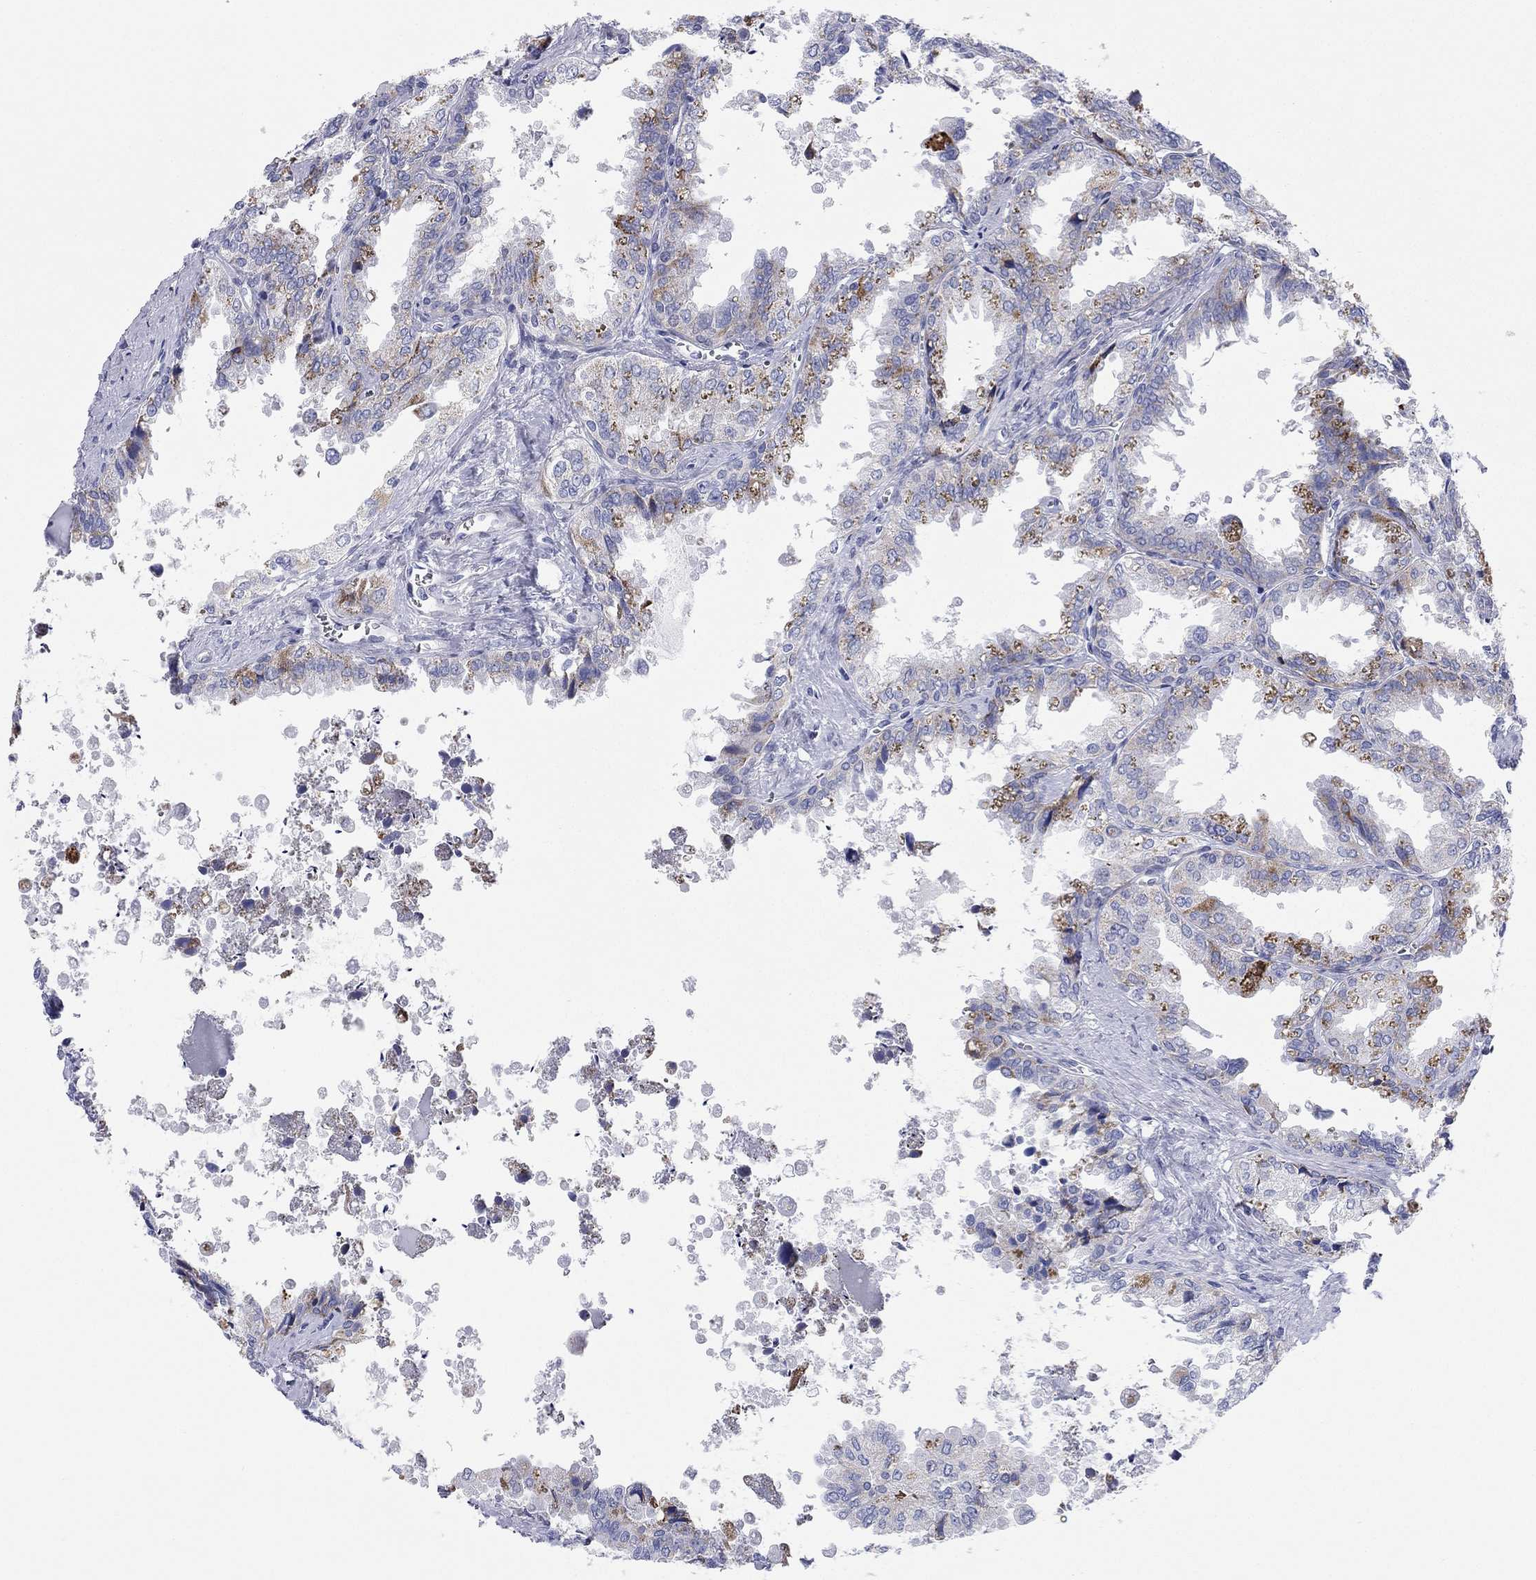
{"staining": {"intensity": "negative", "quantity": "none", "location": "none"}, "tissue": "seminal vesicle", "cell_type": "Glandular cells", "image_type": "normal", "snomed": [{"axis": "morphology", "description": "Normal tissue, NOS"}, {"axis": "topography", "description": "Seminal veicle"}], "caption": "Micrograph shows no significant protein positivity in glandular cells of normal seminal vesicle. The staining was performed using DAB (3,3'-diaminobenzidine) to visualize the protein expression in brown, while the nuclei were stained in blue with hematoxylin (Magnification: 20x).", "gene": "CHI3L2", "patient": {"sex": "male", "age": 67}}